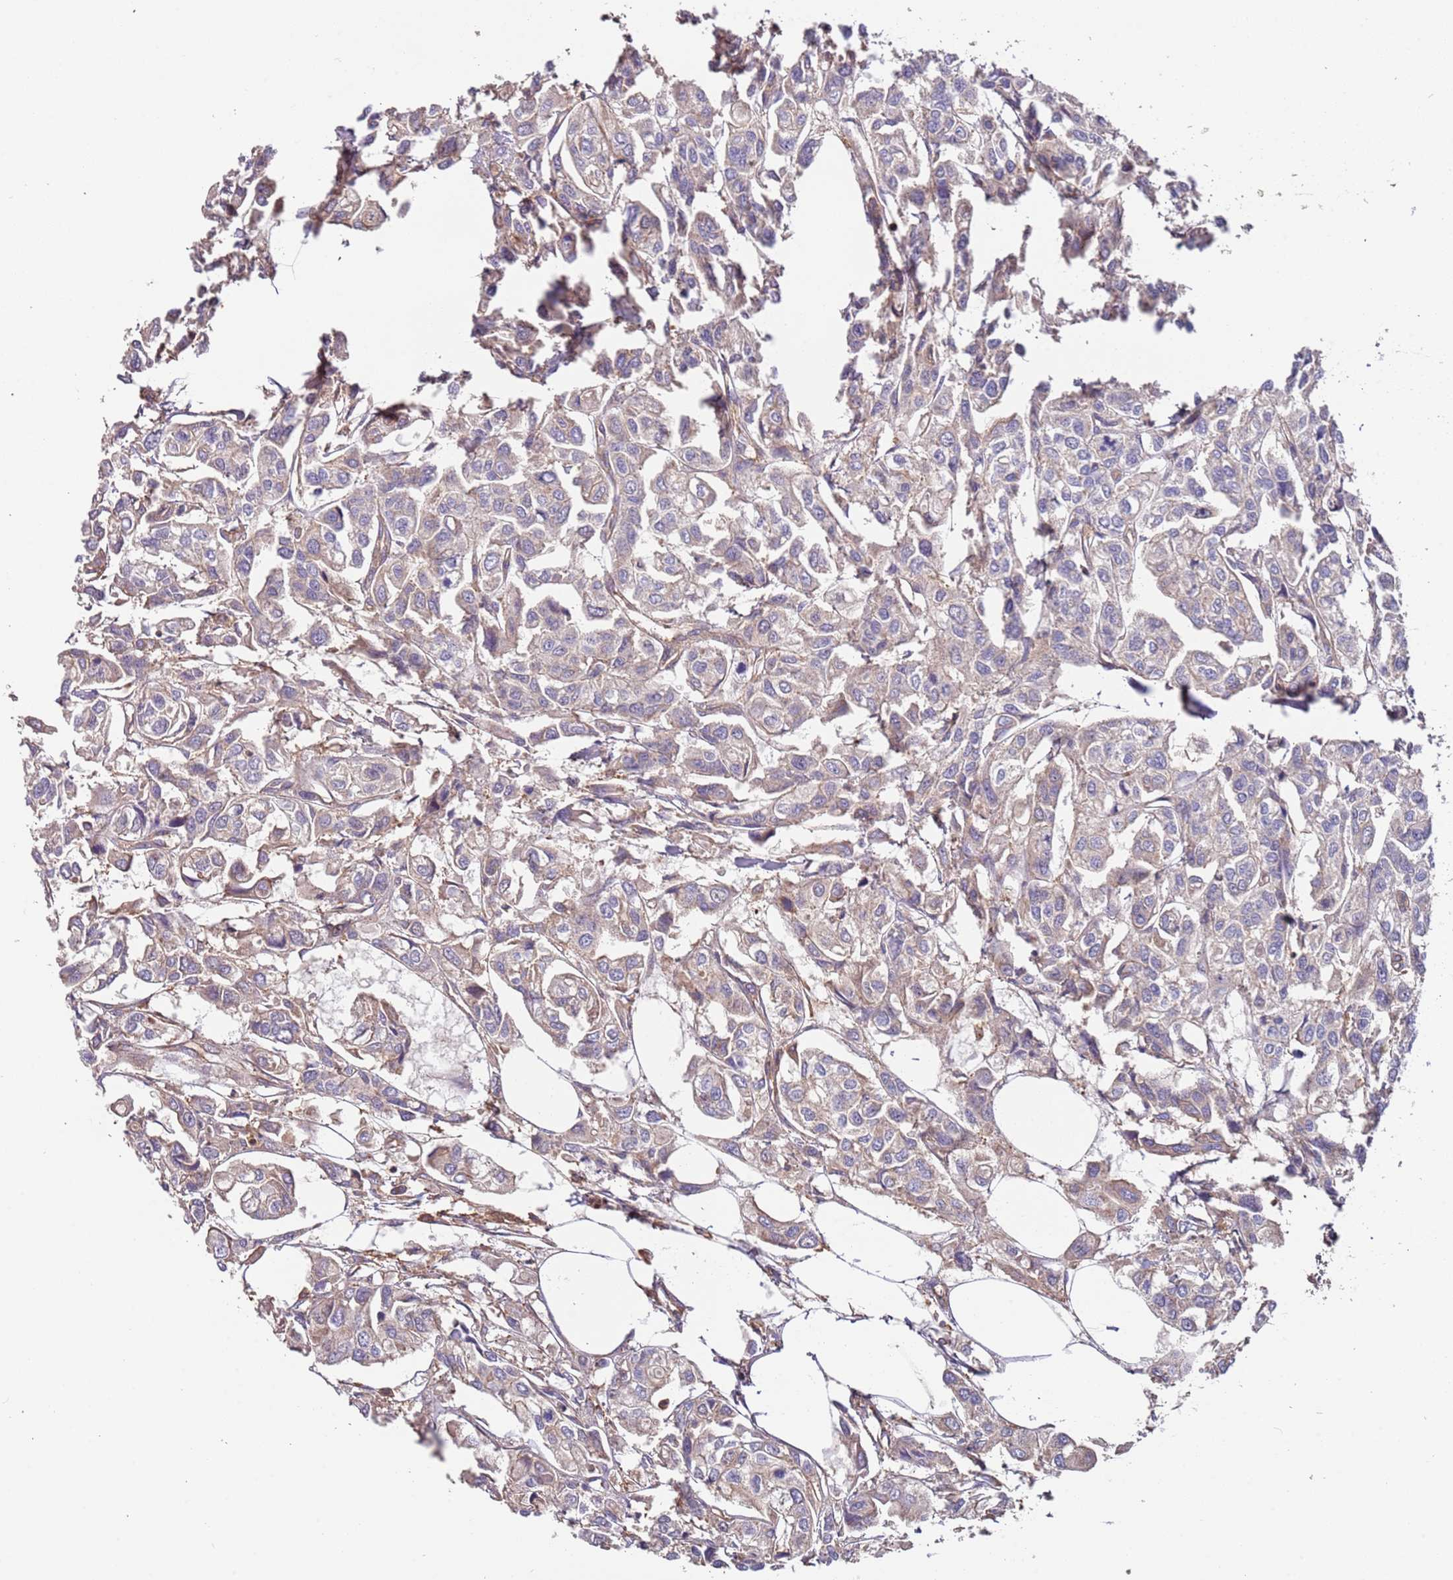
{"staining": {"intensity": "weak", "quantity": "<25%", "location": "cytoplasmic/membranous"}, "tissue": "urothelial cancer", "cell_type": "Tumor cells", "image_type": "cancer", "snomed": [{"axis": "morphology", "description": "Urothelial carcinoma, High grade"}, {"axis": "topography", "description": "Urinary bladder"}], "caption": "High-grade urothelial carcinoma stained for a protein using immunohistochemistry (IHC) displays no positivity tumor cells.", "gene": "SYT4", "patient": {"sex": "male", "age": 67}}